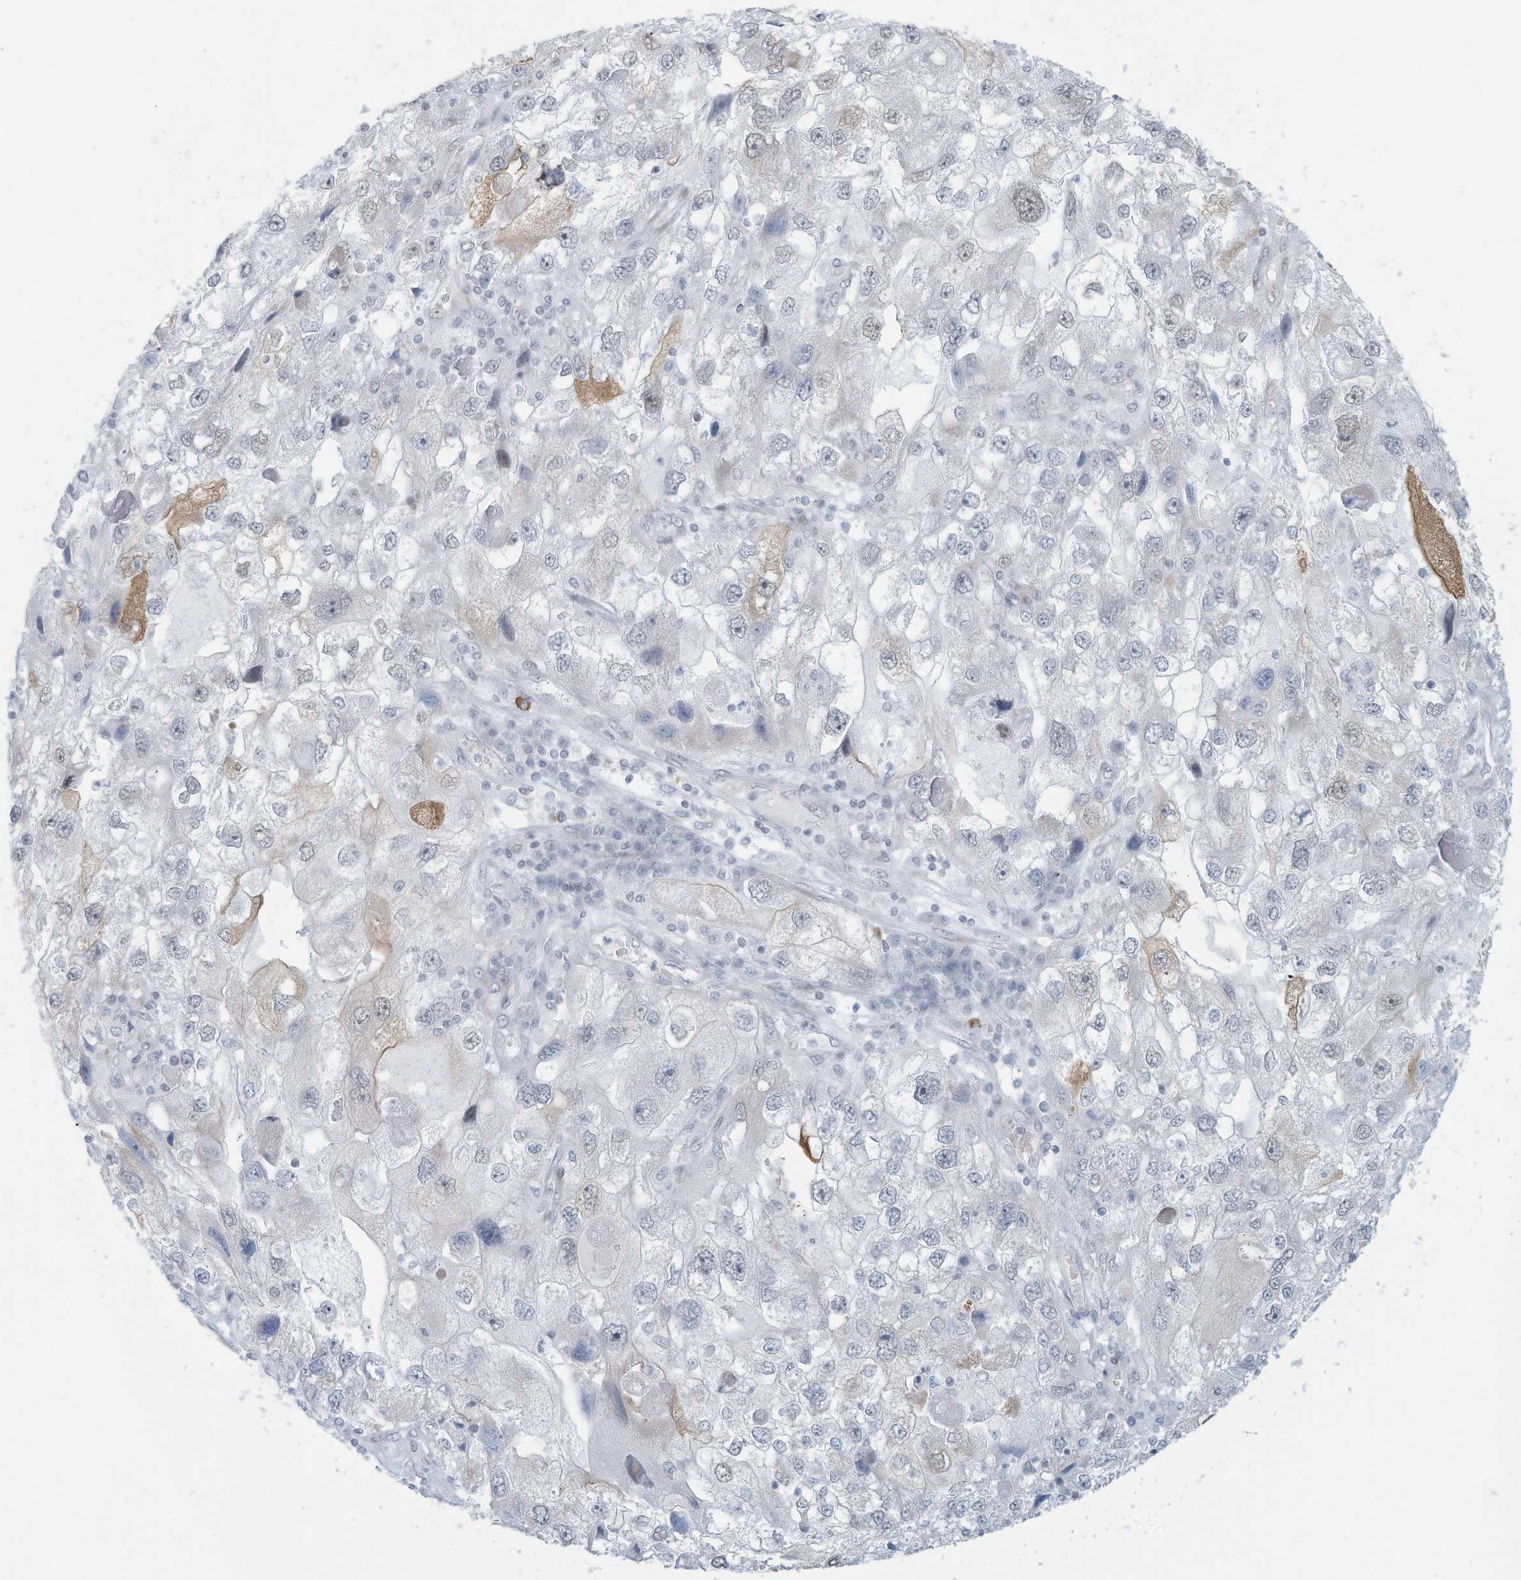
{"staining": {"intensity": "negative", "quantity": "none", "location": "none"}, "tissue": "endometrial cancer", "cell_type": "Tumor cells", "image_type": "cancer", "snomed": [{"axis": "morphology", "description": "Adenocarcinoma, NOS"}, {"axis": "topography", "description": "Endometrium"}], "caption": "This is an IHC image of human endometrial cancer (adenocarcinoma). There is no expression in tumor cells.", "gene": "SARNP", "patient": {"sex": "female", "age": 49}}